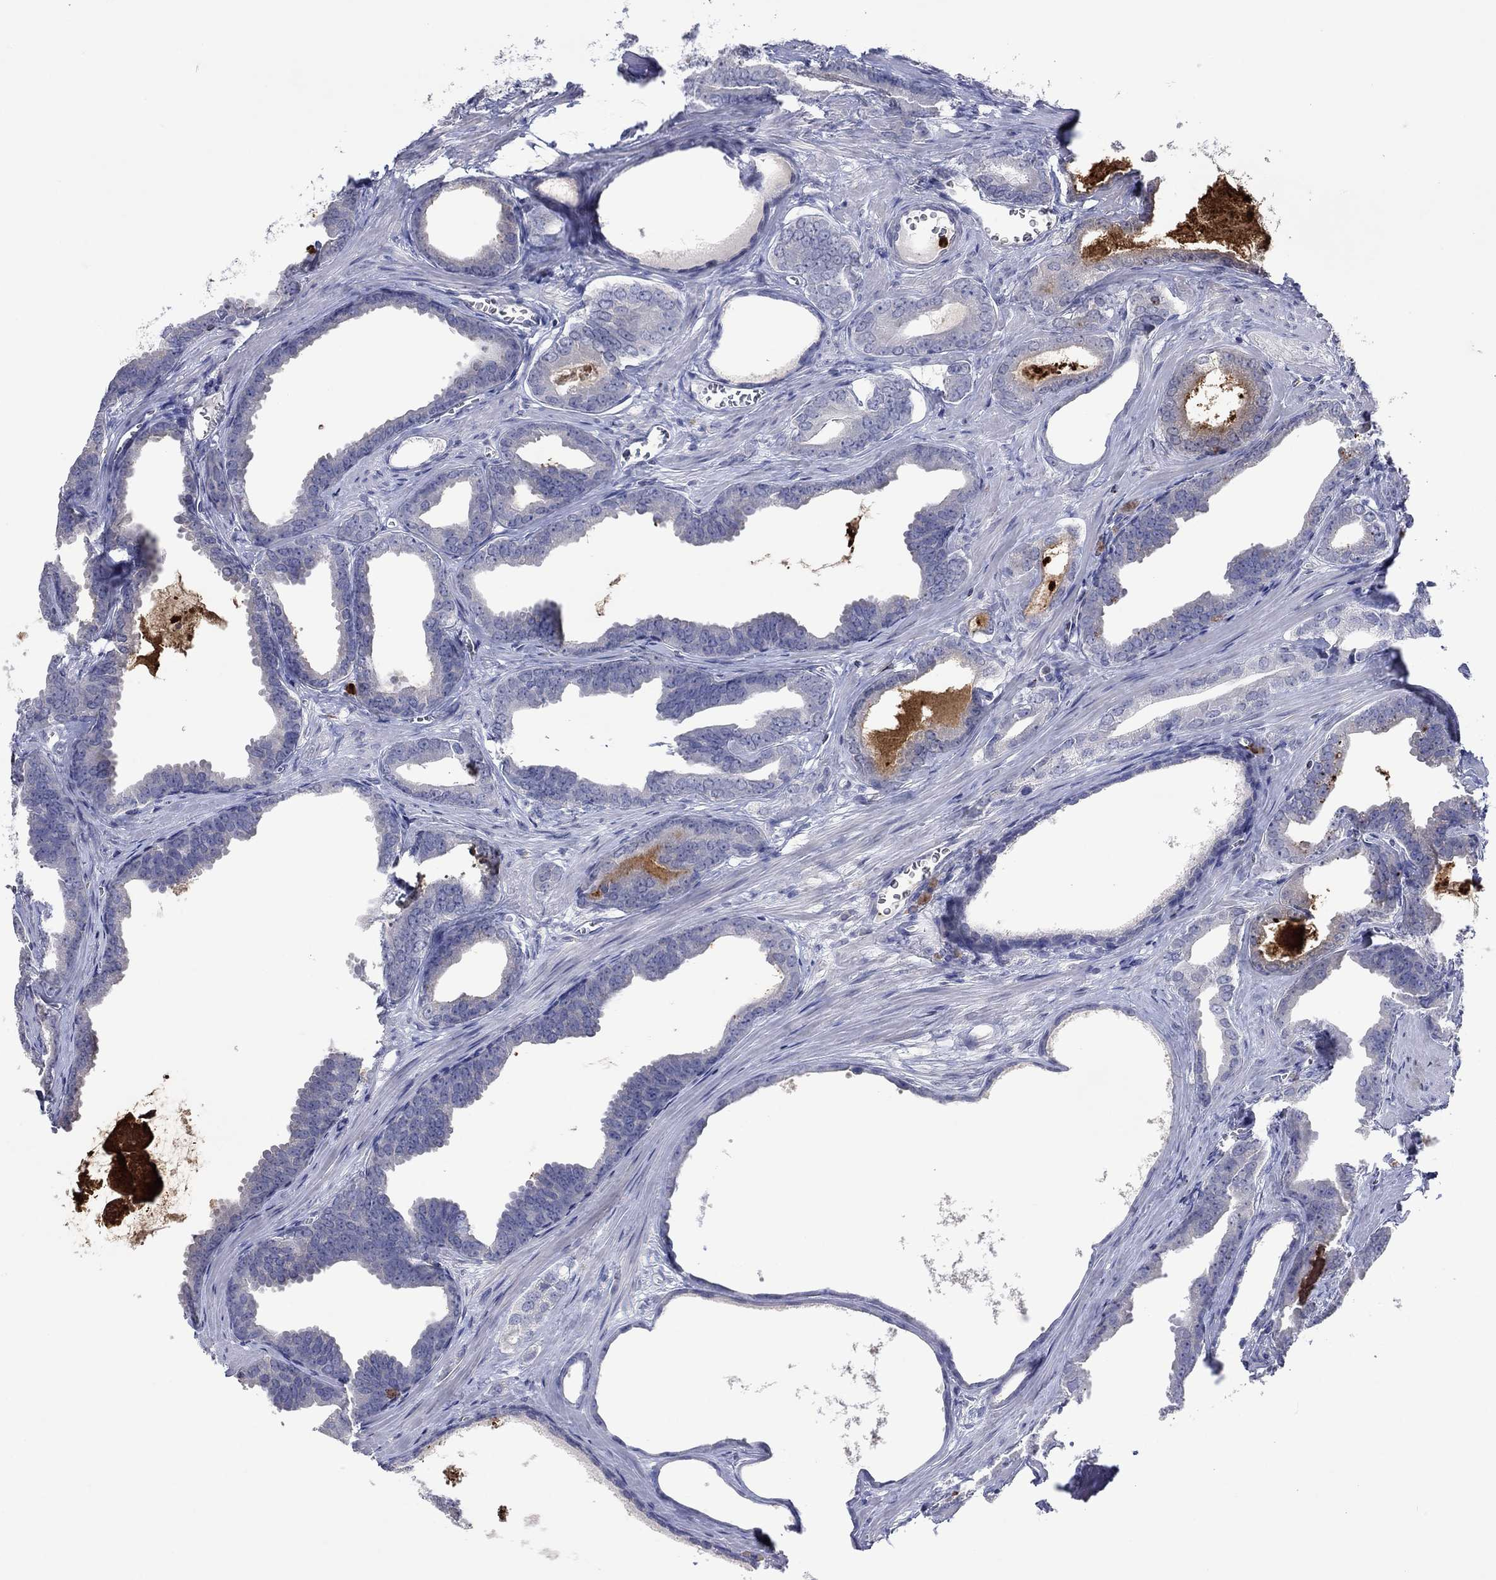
{"staining": {"intensity": "negative", "quantity": "none", "location": "none"}, "tissue": "prostate cancer", "cell_type": "Tumor cells", "image_type": "cancer", "snomed": [{"axis": "morphology", "description": "Adenocarcinoma, NOS"}, {"axis": "topography", "description": "Prostate"}], "caption": "Immunohistochemistry photomicrograph of human prostate adenocarcinoma stained for a protein (brown), which reveals no expression in tumor cells.", "gene": "CCL5", "patient": {"sex": "male", "age": 66}}